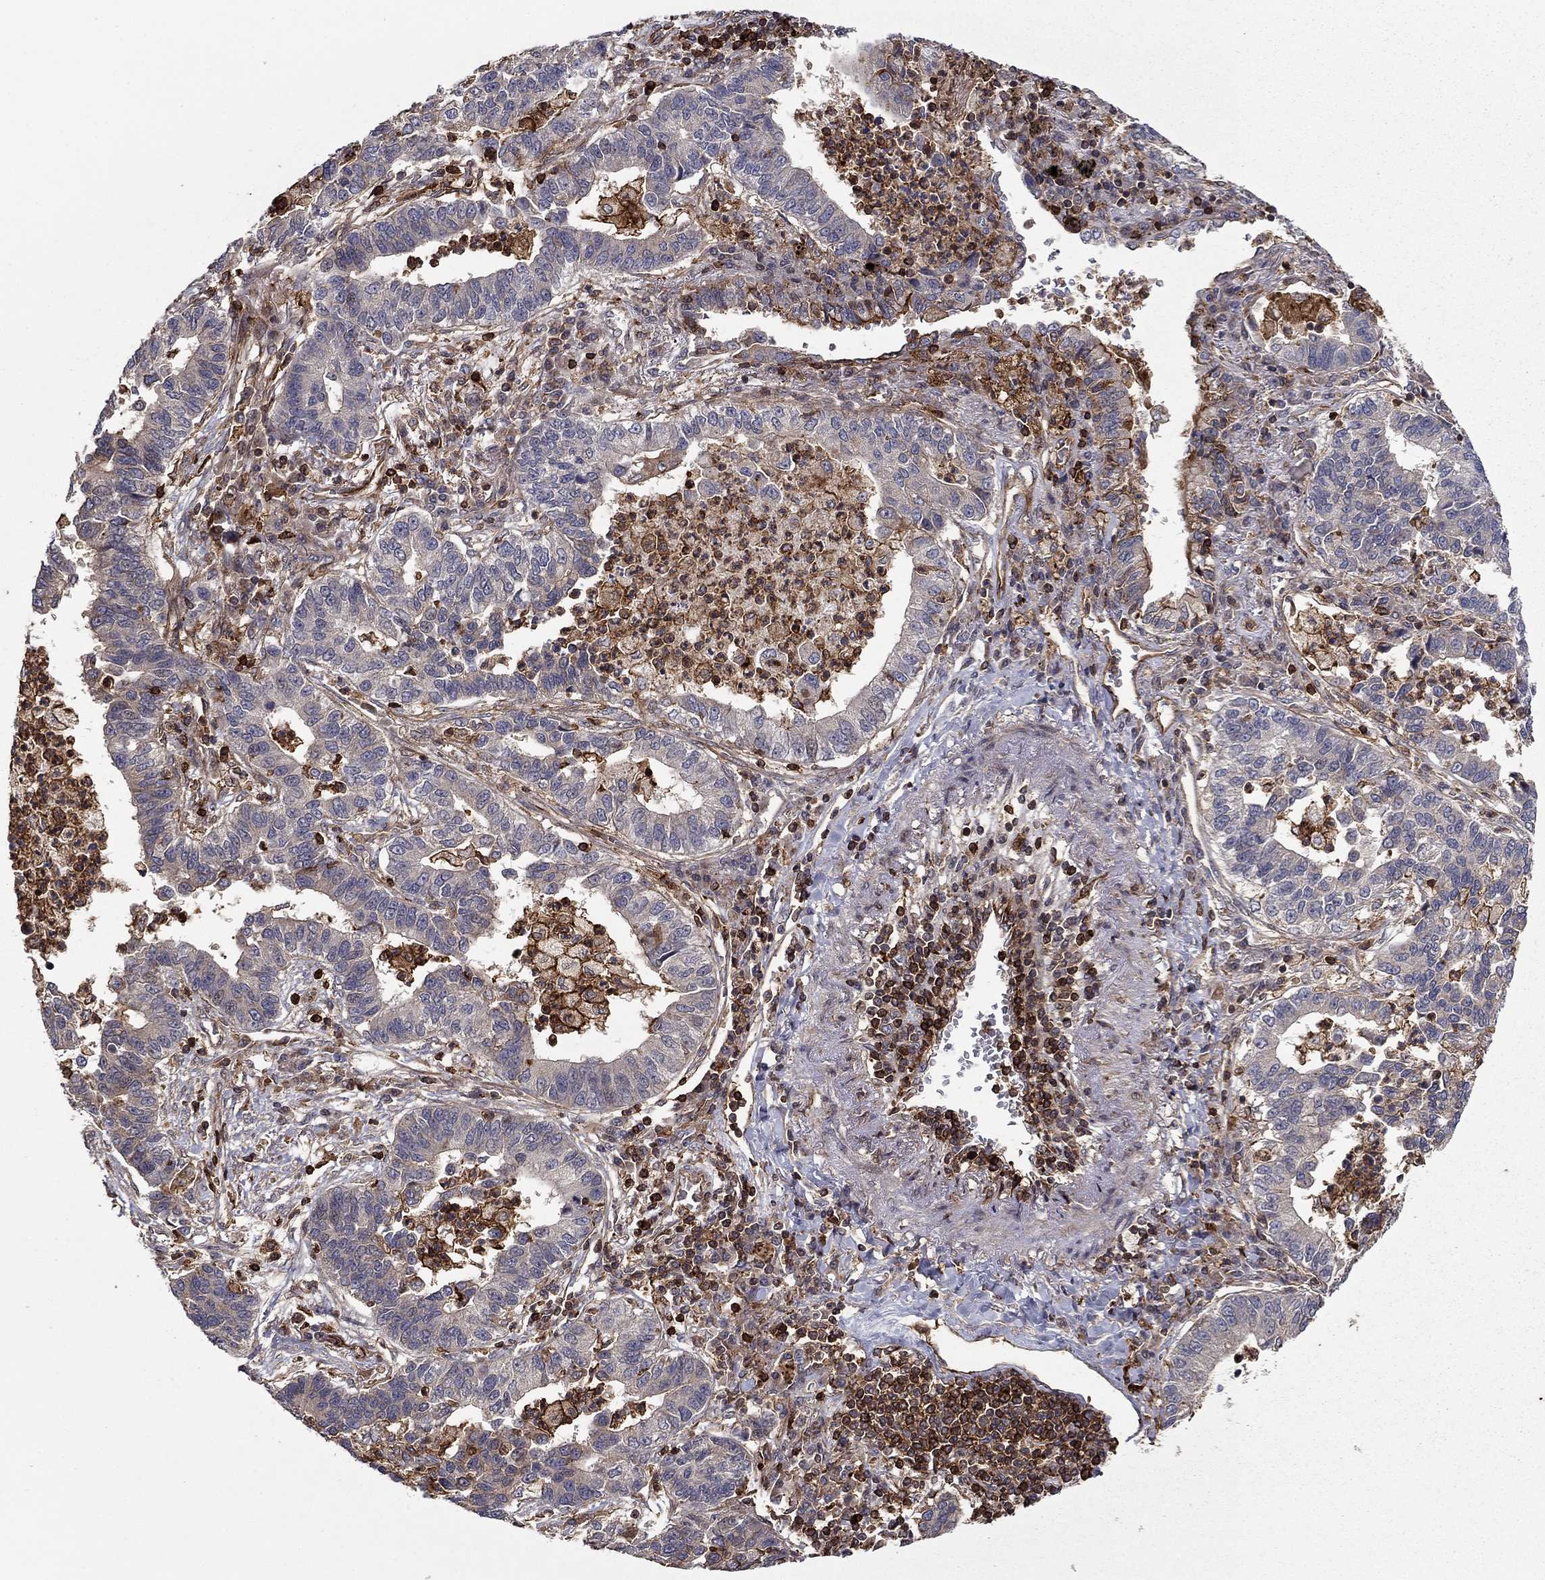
{"staining": {"intensity": "negative", "quantity": "none", "location": "none"}, "tissue": "lung cancer", "cell_type": "Tumor cells", "image_type": "cancer", "snomed": [{"axis": "morphology", "description": "Adenocarcinoma, NOS"}, {"axis": "topography", "description": "Lung"}], "caption": "High magnification brightfield microscopy of lung cancer (adenocarcinoma) stained with DAB (3,3'-diaminobenzidine) (brown) and counterstained with hematoxylin (blue): tumor cells show no significant positivity.", "gene": "ADM", "patient": {"sex": "female", "age": 57}}